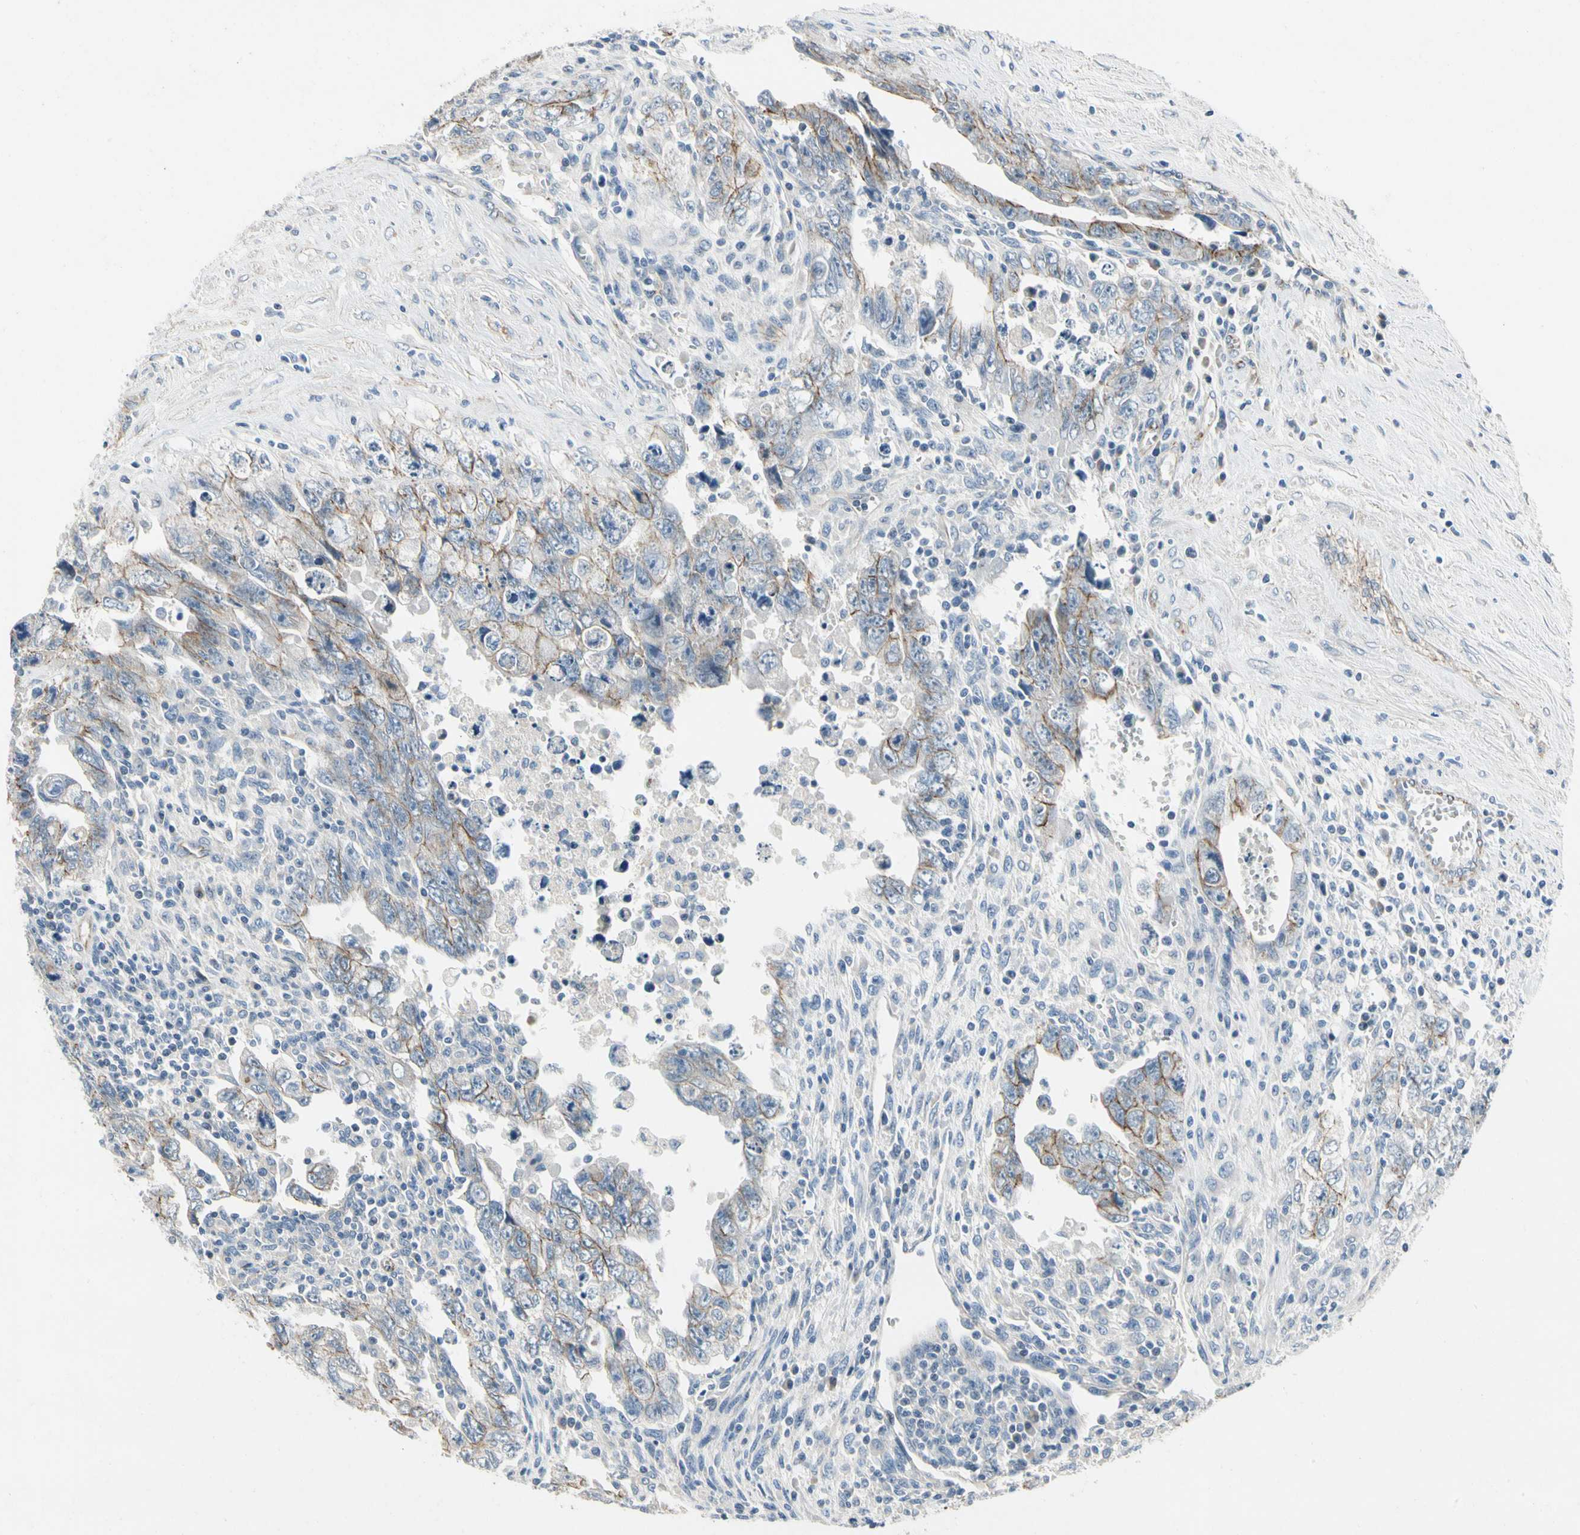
{"staining": {"intensity": "moderate", "quantity": "<25%", "location": "cytoplasmic/membranous"}, "tissue": "testis cancer", "cell_type": "Tumor cells", "image_type": "cancer", "snomed": [{"axis": "morphology", "description": "Carcinoma, Embryonal, NOS"}, {"axis": "topography", "description": "Testis"}], "caption": "About <25% of tumor cells in testis cancer (embryonal carcinoma) exhibit moderate cytoplasmic/membranous protein staining as visualized by brown immunohistochemical staining.", "gene": "LGR6", "patient": {"sex": "male", "age": 28}}